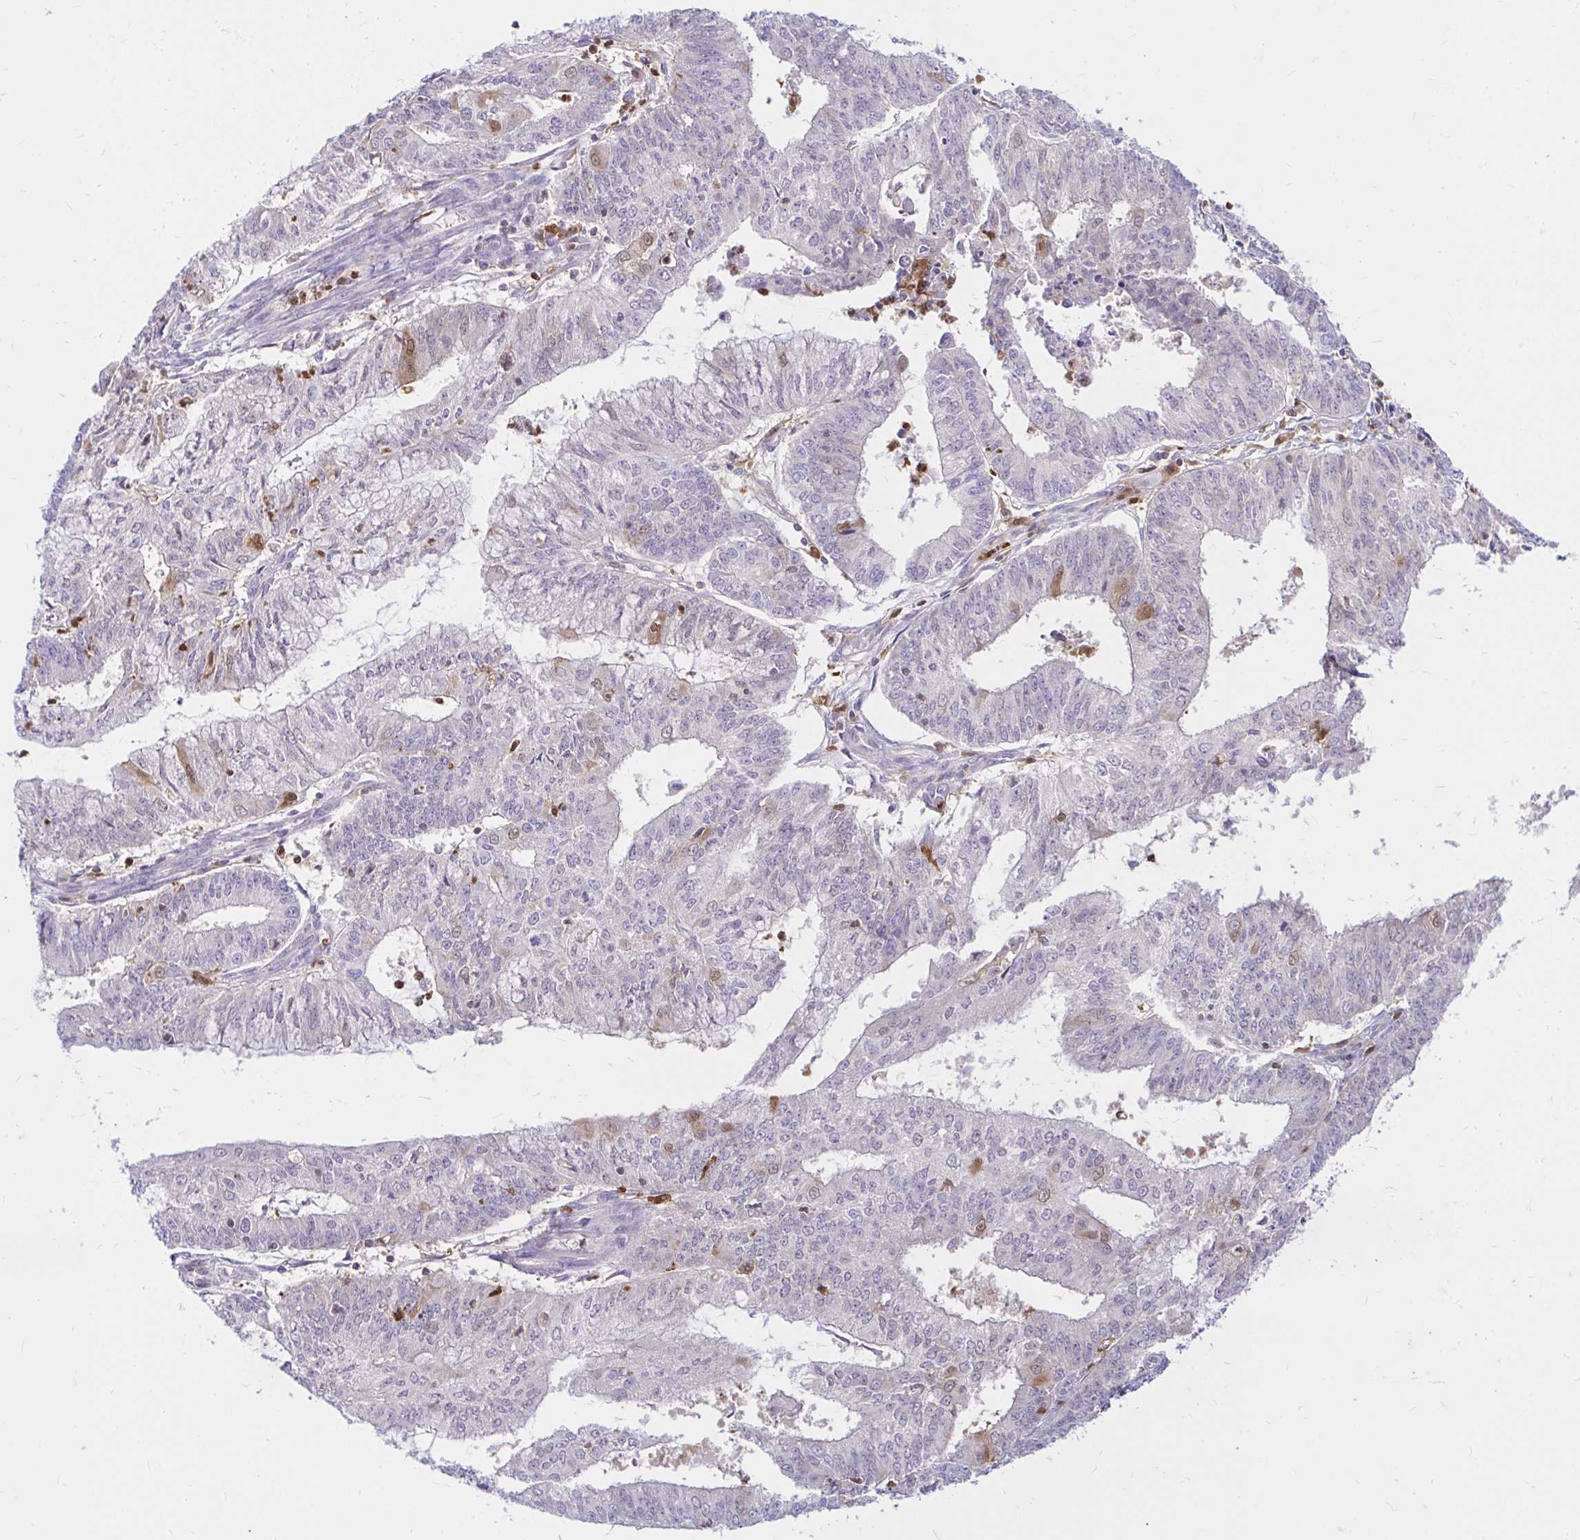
{"staining": {"intensity": "weak", "quantity": "<25%", "location": "cytoplasmic/membranous,nuclear"}, "tissue": "endometrial cancer", "cell_type": "Tumor cells", "image_type": "cancer", "snomed": [{"axis": "morphology", "description": "Adenocarcinoma, NOS"}, {"axis": "topography", "description": "Endometrium"}], "caption": "Histopathology image shows no significant protein staining in tumor cells of adenocarcinoma (endometrial).", "gene": "PYCARD", "patient": {"sex": "female", "age": 61}}